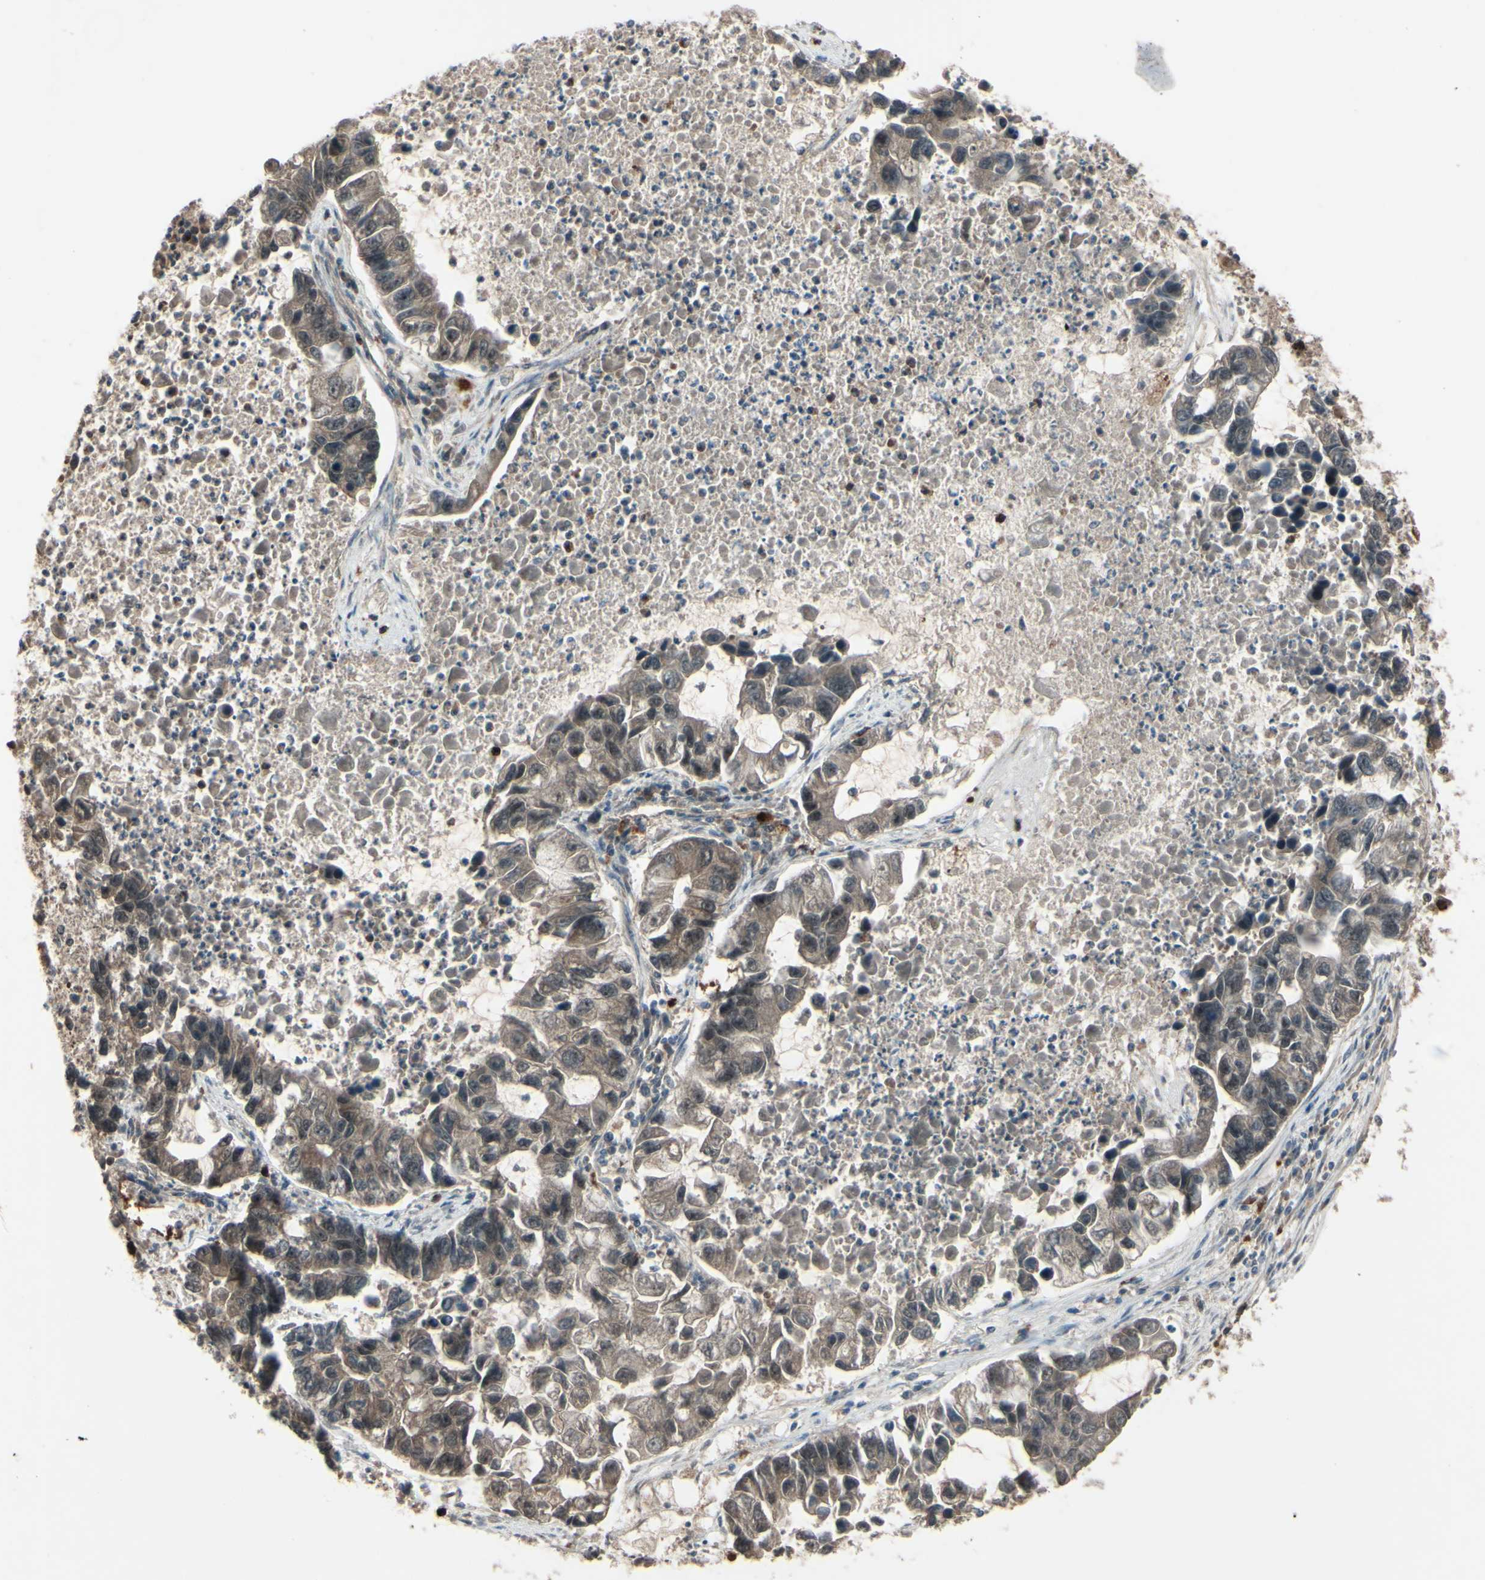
{"staining": {"intensity": "moderate", "quantity": ">75%", "location": "cytoplasmic/membranous"}, "tissue": "lung cancer", "cell_type": "Tumor cells", "image_type": "cancer", "snomed": [{"axis": "morphology", "description": "Adenocarcinoma, NOS"}, {"axis": "topography", "description": "Lung"}], "caption": "Immunohistochemical staining of lung adenocarcinoma shows medium levels of moderate cytoplasmic/membranous protein staining in about >75% of tumor cells.", "gene": "MLF2", "patient": {"sex": "female", "age": 51}}